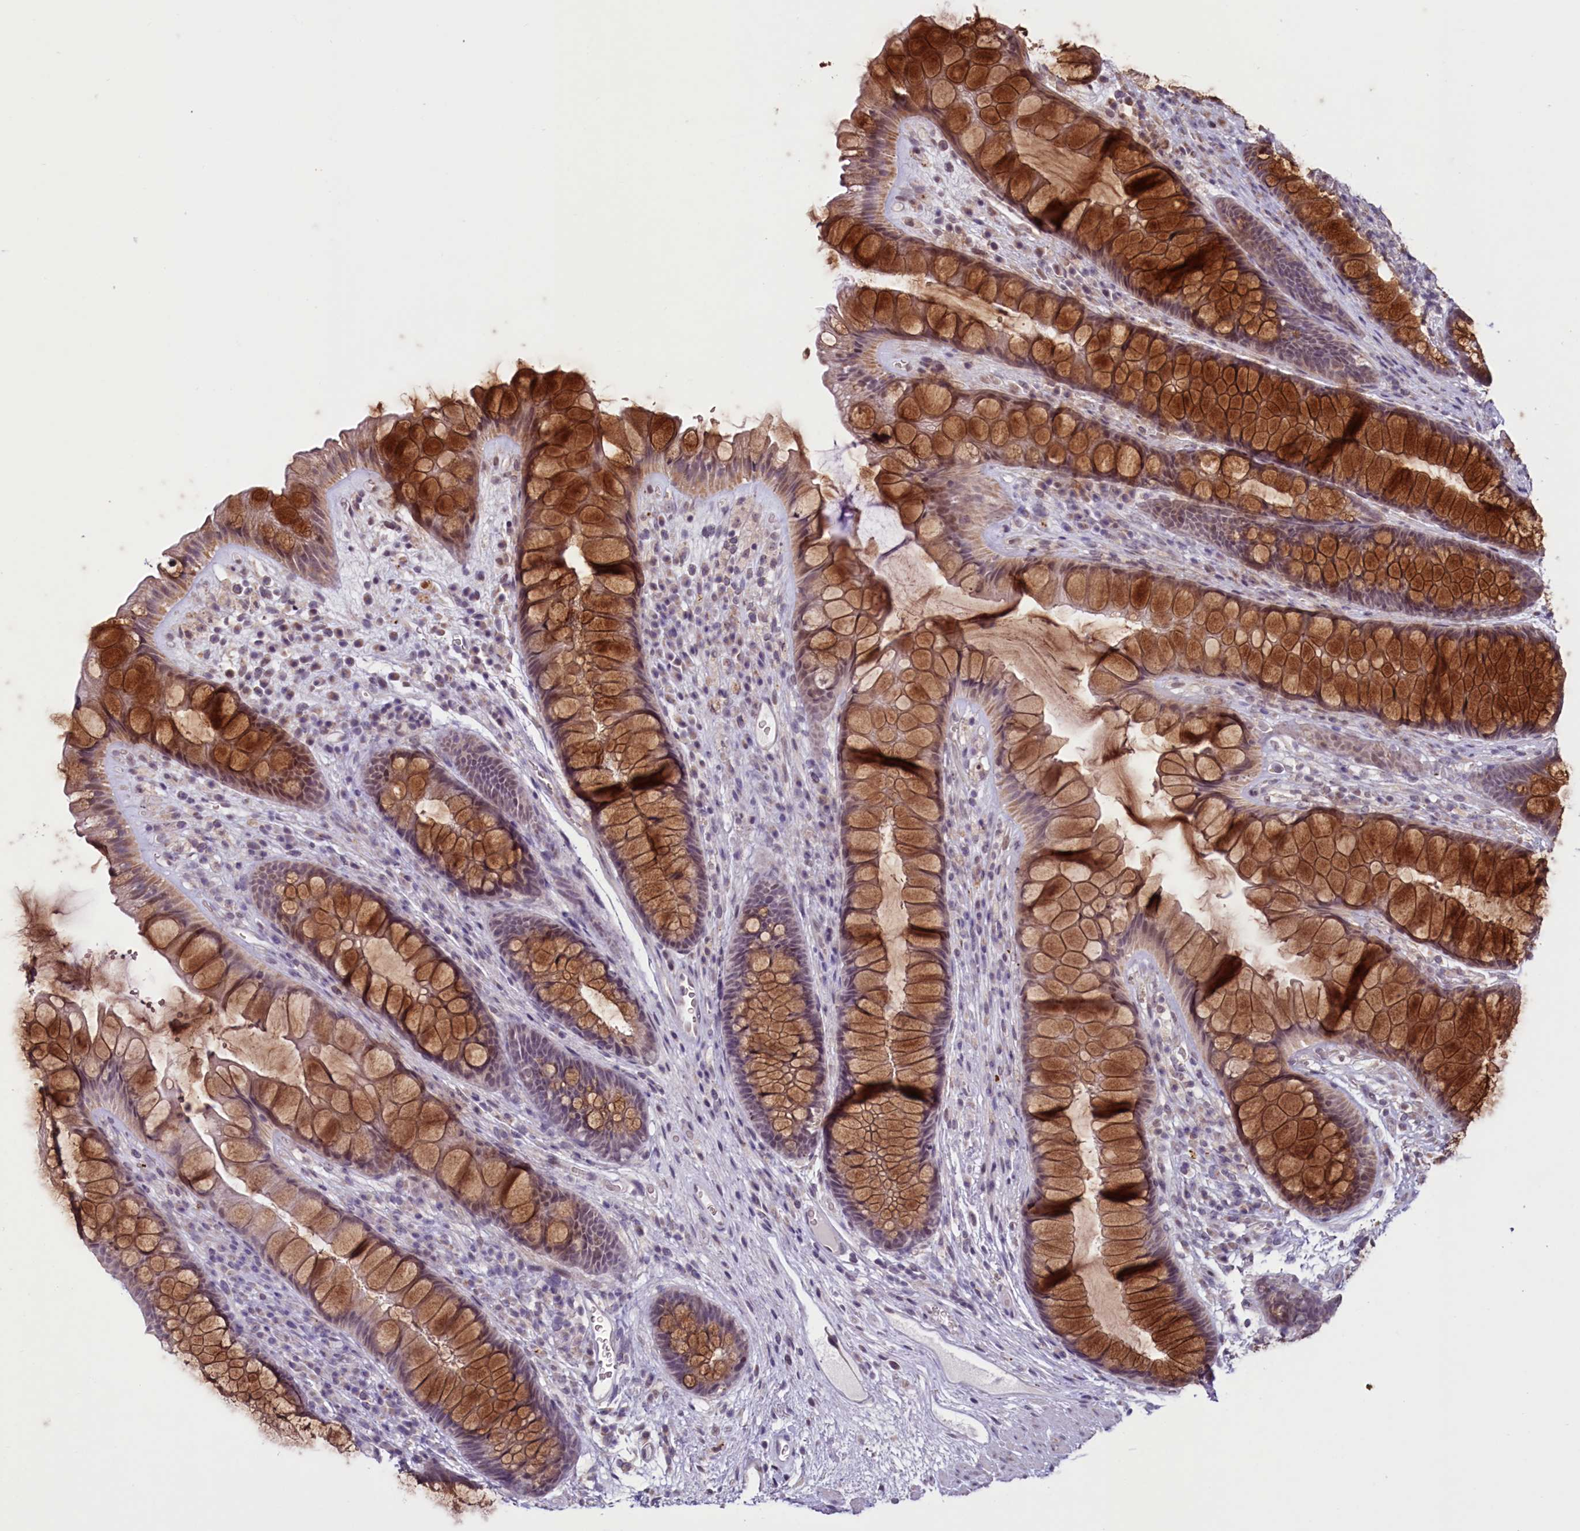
{"staining": {"intensity": "strong", "quantity": "25%-75%", "location": "cytoplasmic/membranous"}, "tissue": "rectum", "cell_type": "Glandular cells", "image_type": "normal", "snomed": [{"axis": "morphology", "description": "Normal tissue, NOS"}, {"axis": "topography", "description": "Rectum"}], "caption": "Human rectum stained with a brown dye displays strong cytoplasmic/membranous positive staining in about 25%-75% of glandular cells.", "gene": "PDE6D", "patient": {"sex": "male", "age": 74}}